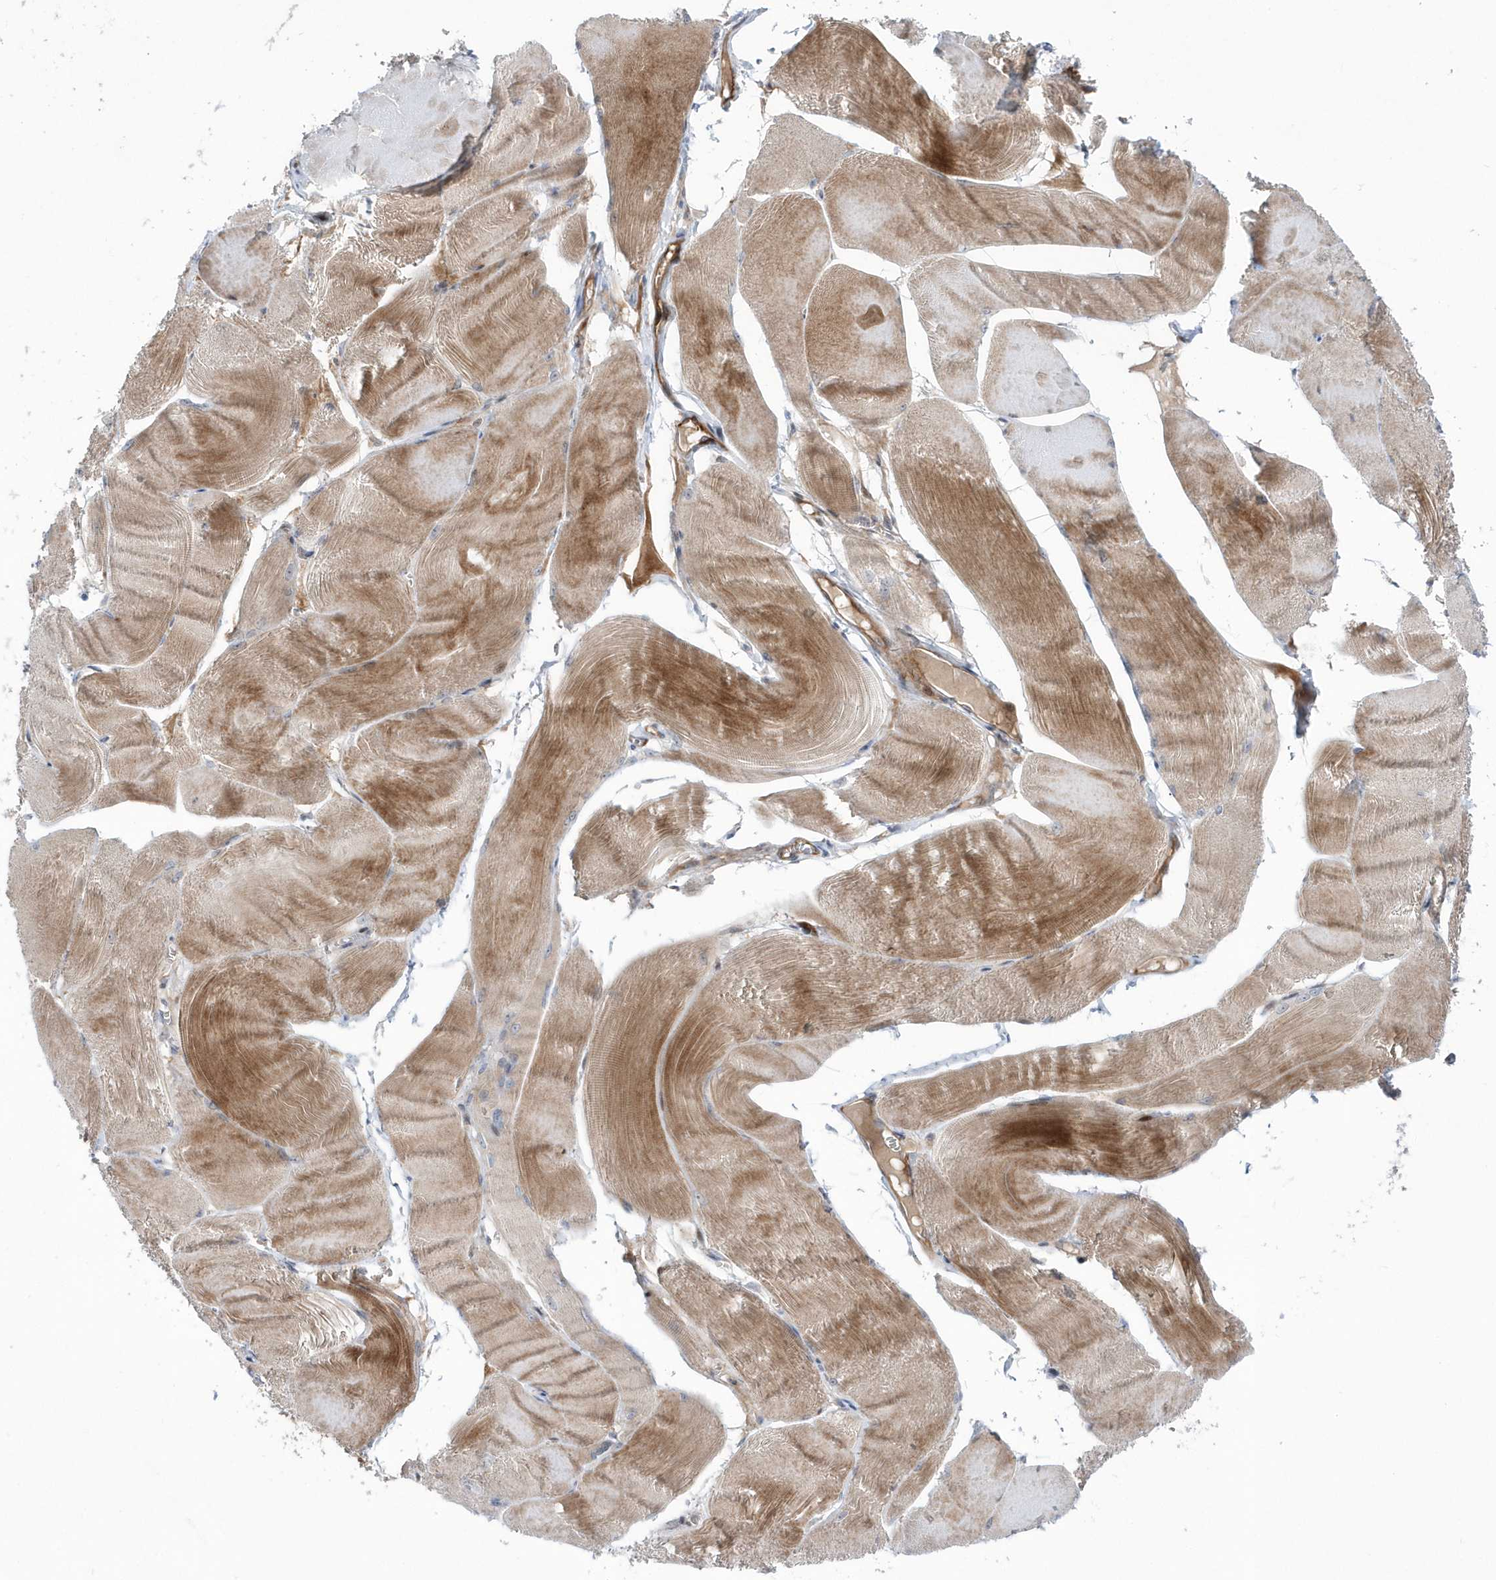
{"staining": {"intensity": "moderate", "quantity": ">75%", "location": "cytoplasmic/membranous"}, "tissue": "skeletal muscle", "cell_type": "Myocytes", "image_type": "normal", "snomed": [{"axis": "morphology", "description": "Normal tissue, NOS"}, {"axis": "morphology", "description": "Basal cell carcinoma"}, {"axis": "topography", "description": "Skeletal muscle"}], "caption": "Myocytes reveal moderate cytoplasmic/membranous expression in approximately >75% of cells in normal skeletal muscle.", "gene": "DSPP", "patient": {"sex": "female", "age": 64}}